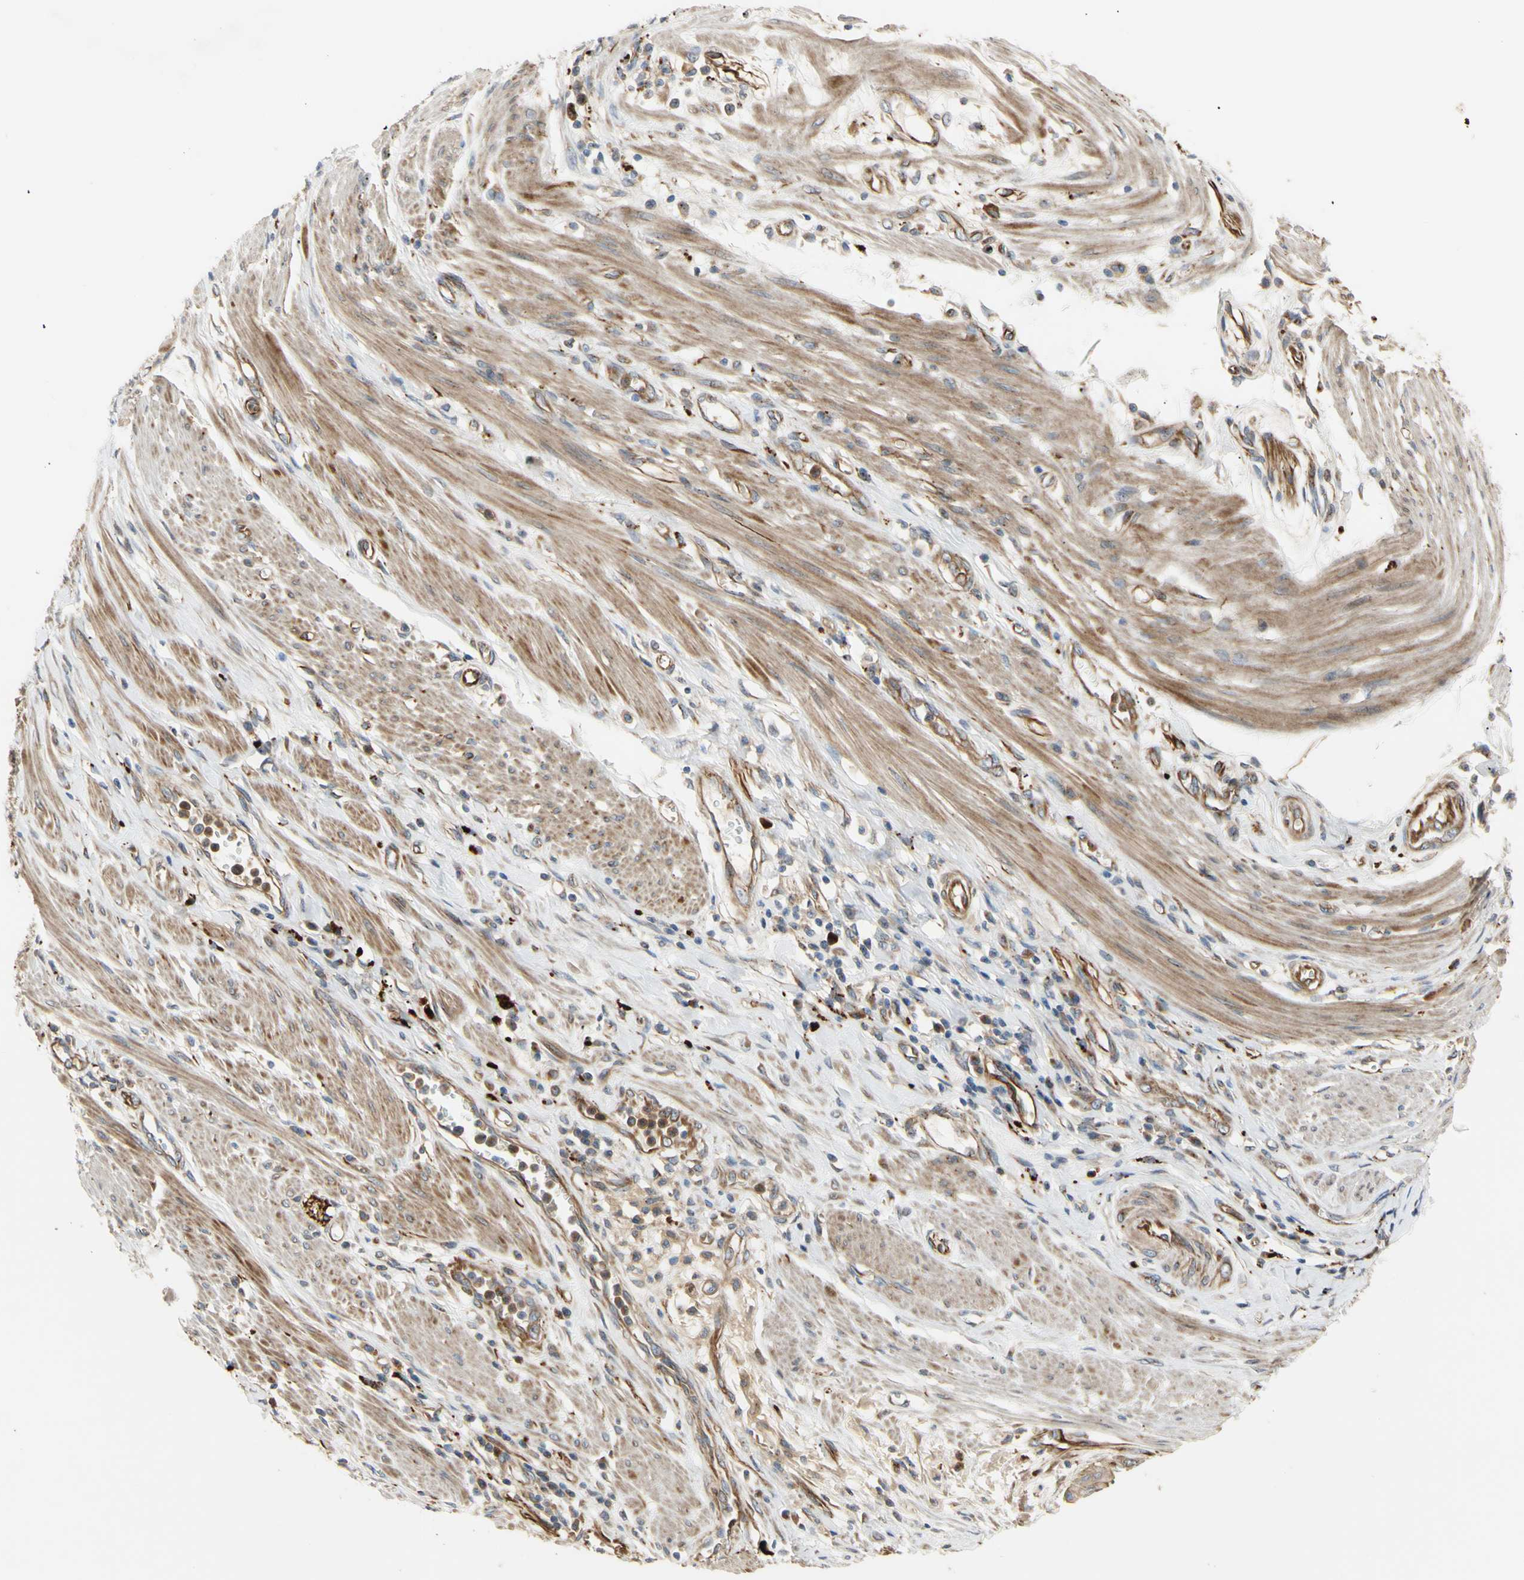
{"staining": {"intensity": "moderate", "quantity": ">75%", "location": "cytoplasmic/membranous"}, "tissue": "pancreatic cancer", "cell_type": "Tumor cells", "image_type": "cancer", "snomed": [{"axis": "morphology", "description": "Adenocarcinoma, NOS"}, {"axis": "topography", "description": "Pancreas"}], "caption": "Immunohistochemistry of adenocarcinoma (pancreatic) exhibits medium levels of moderate cytoplasmic/membranous positivity in approximately >75% of tumor cells.", "gene": "TUBG2", "patient": {"sex": "female", "age": 75}}